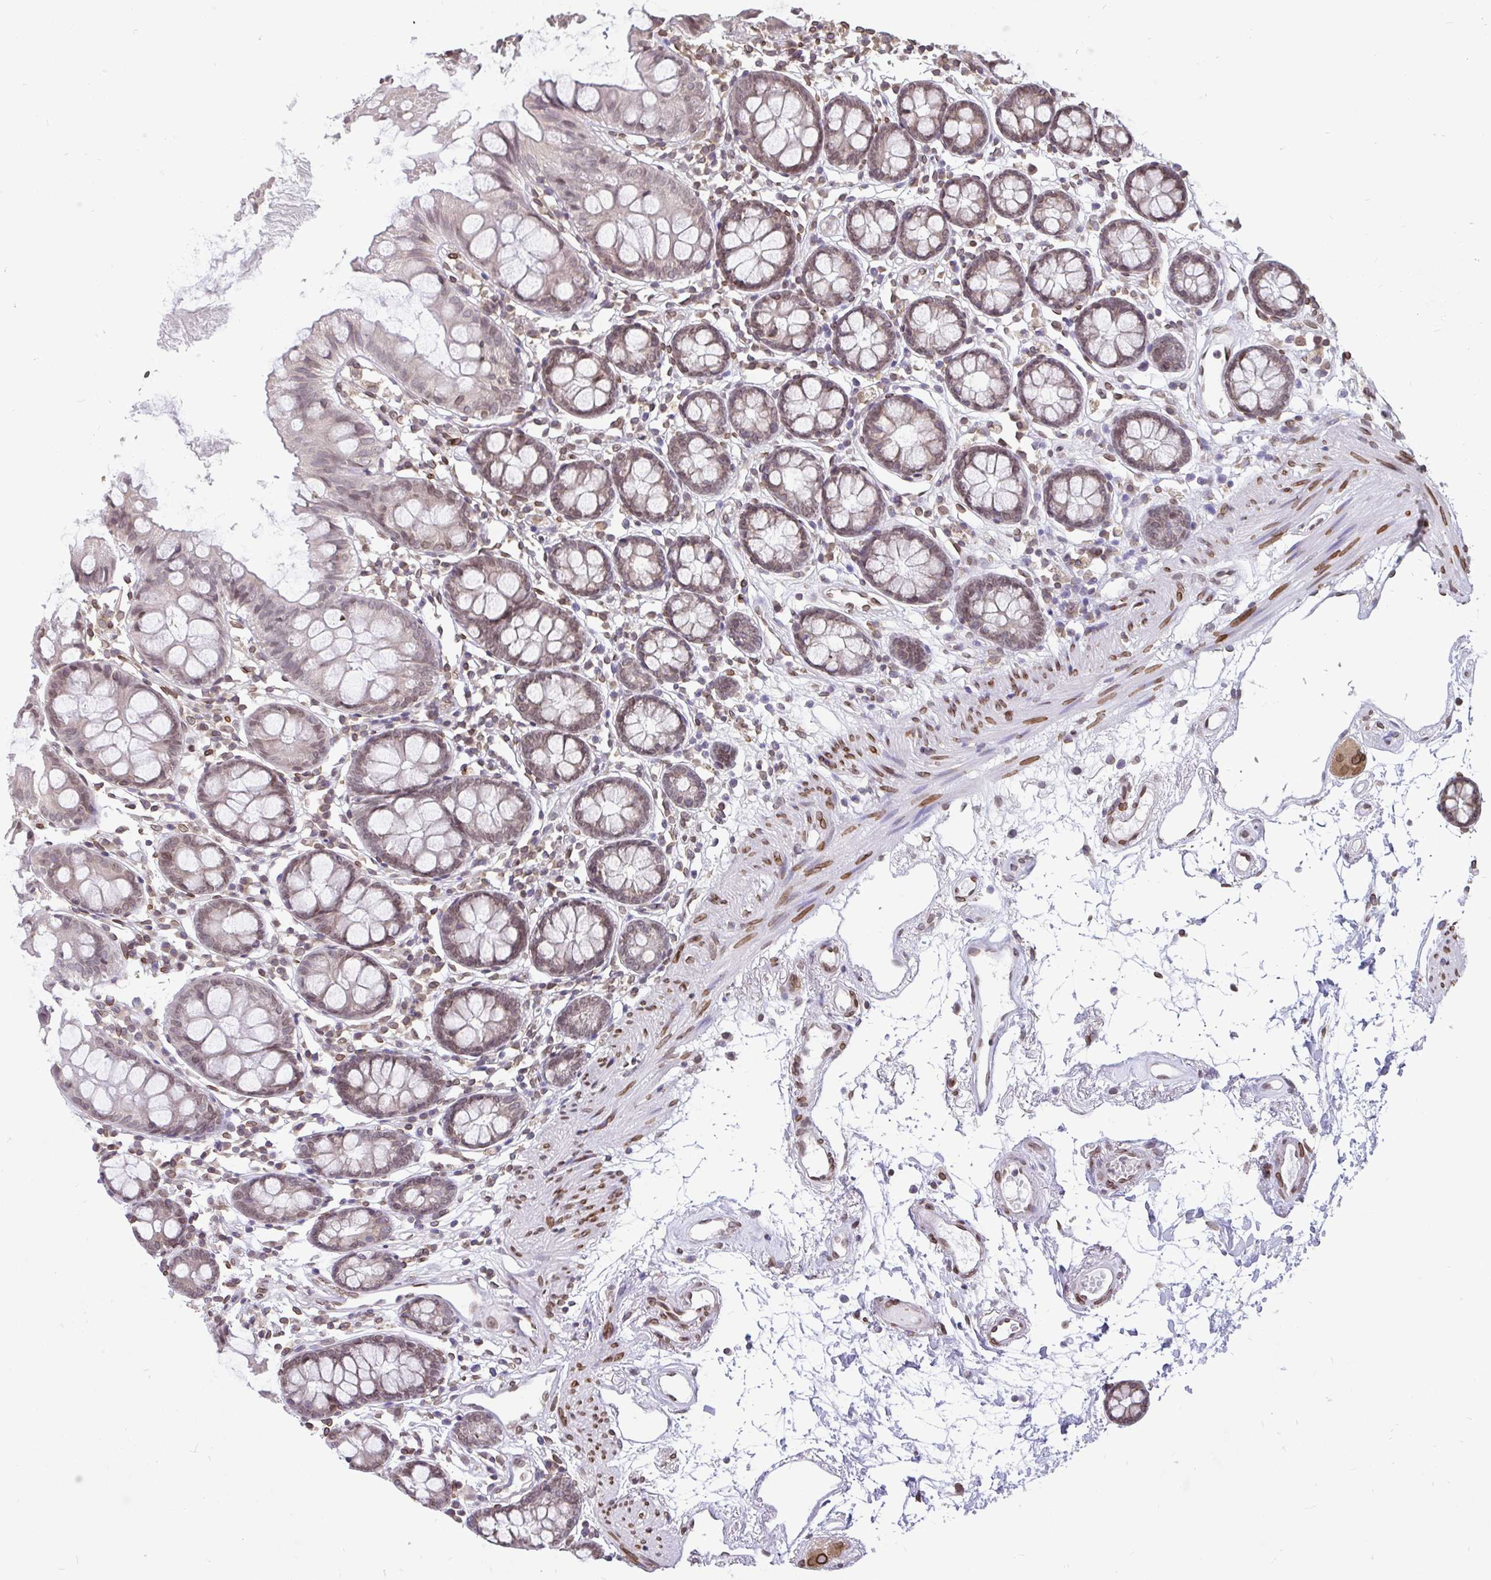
{"staining": {"intensity": "weak", "quantity": ">75%", "location": "cytoplasmic/membranous,nuclear"}, "tissue": "colon", "cell_type": "Endothelial cells", "image_type": "normal", "snomed": [{"axis": "morphology", "description": "Normal tissue, NOS"}, {"axis": "topography", "description": "Colon"}], "caption": "IHC histopathology image of normal colon stained for a protein (brown), which demonstrates low levels of weak cytoplasmic/membranous,nuclear staining in approximately >75% of endothelial cells.", "gene": "EMD", "patient": {"sex": "female", "age": 84}}